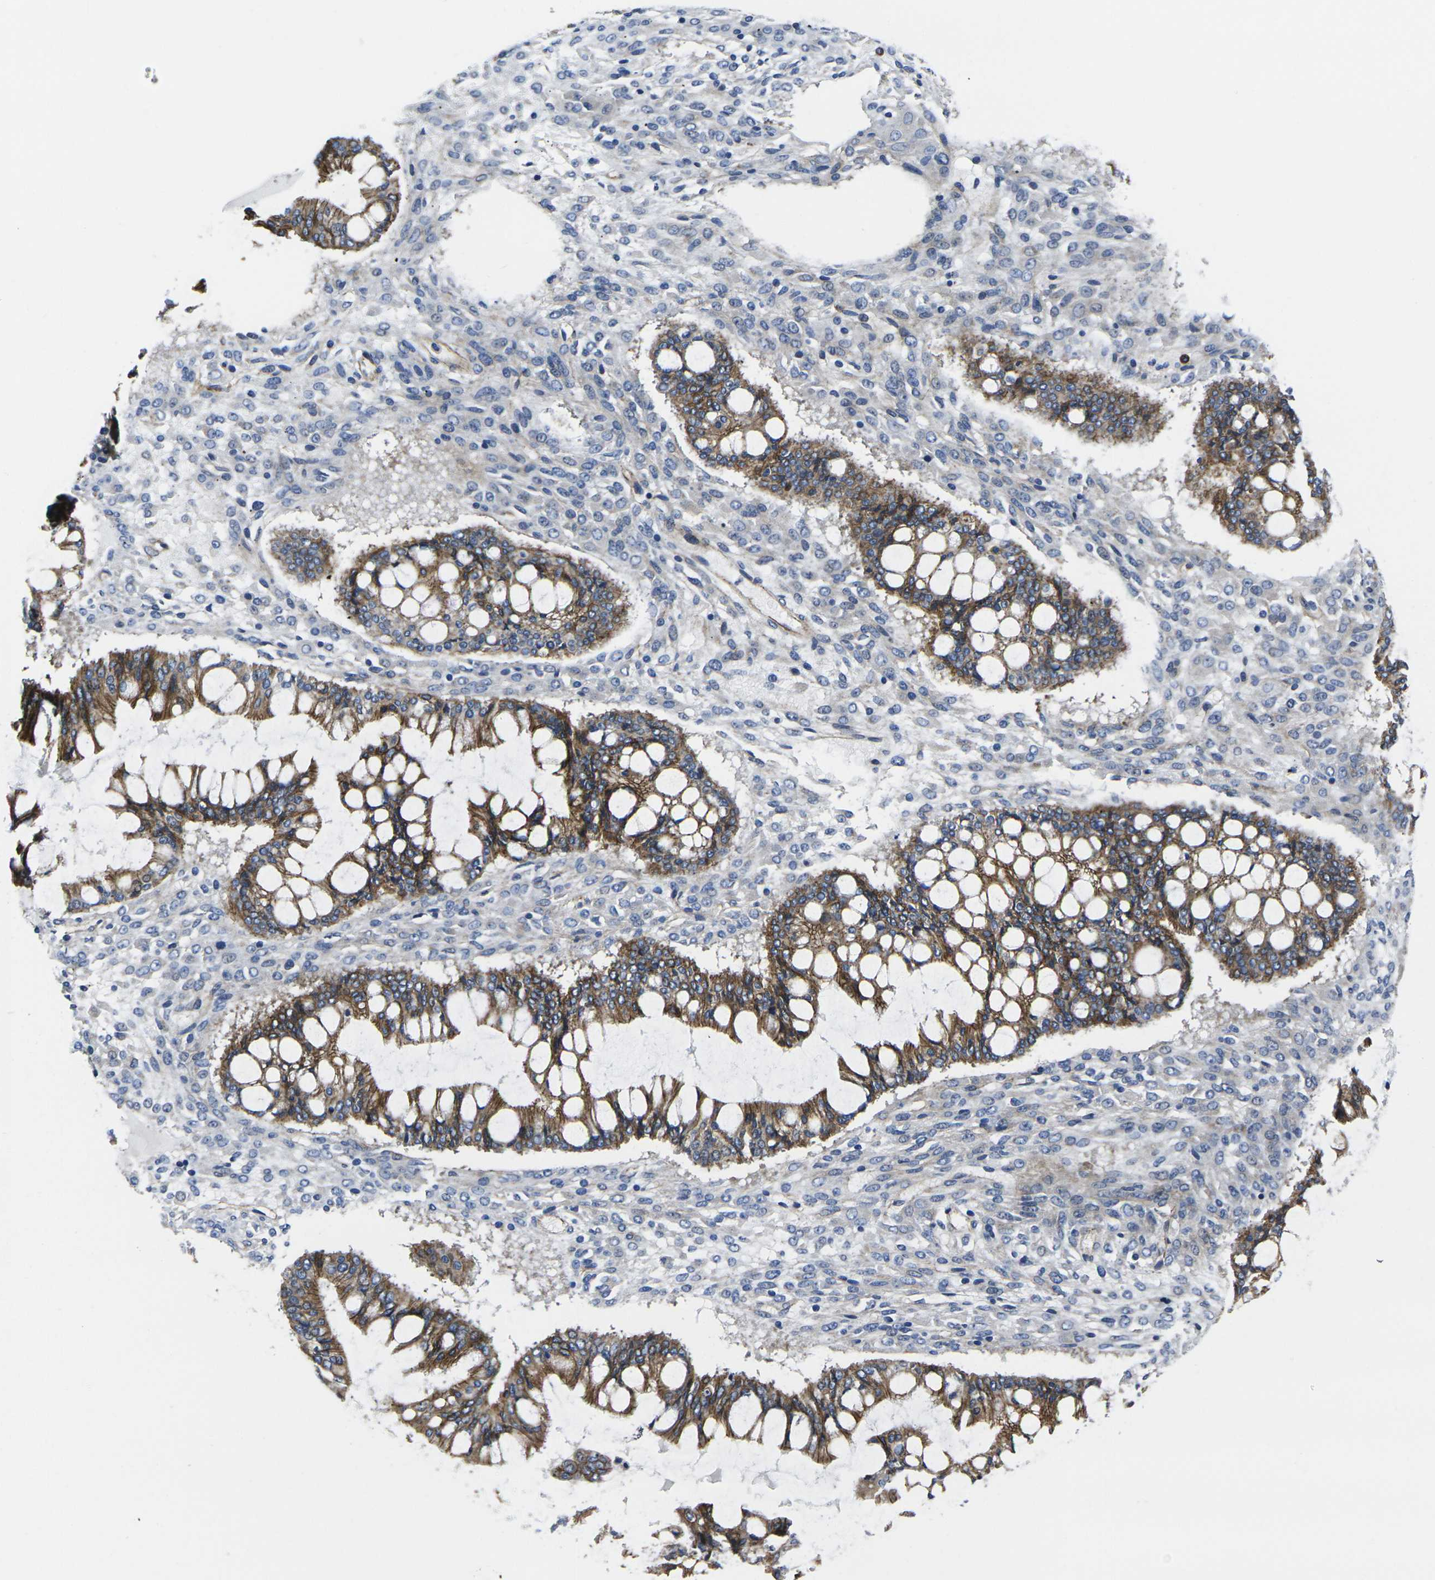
{"staining": {"intensity": "strong", "quantity": ">75%", "location": "cytoplasmic/membranous"}, "tissue": "ovarian cancer", "cell_type": "Tumor cells", "image_type": "cancer", "snomed": [{"axis": "morphology", "description": "Cystadenocarcinoma, mucinous, NOS"}, {"axis": "topography", "description": "Ovary"}], "caption": "This is an image of IHC staining of ovarian cancer (mucinous cystadenocarcinoma), which shows strong expression in the cytoplasmic/membranous of tumor cells.", "gene": "NUMB", "patient": {"sex": "female", "age": 73}}